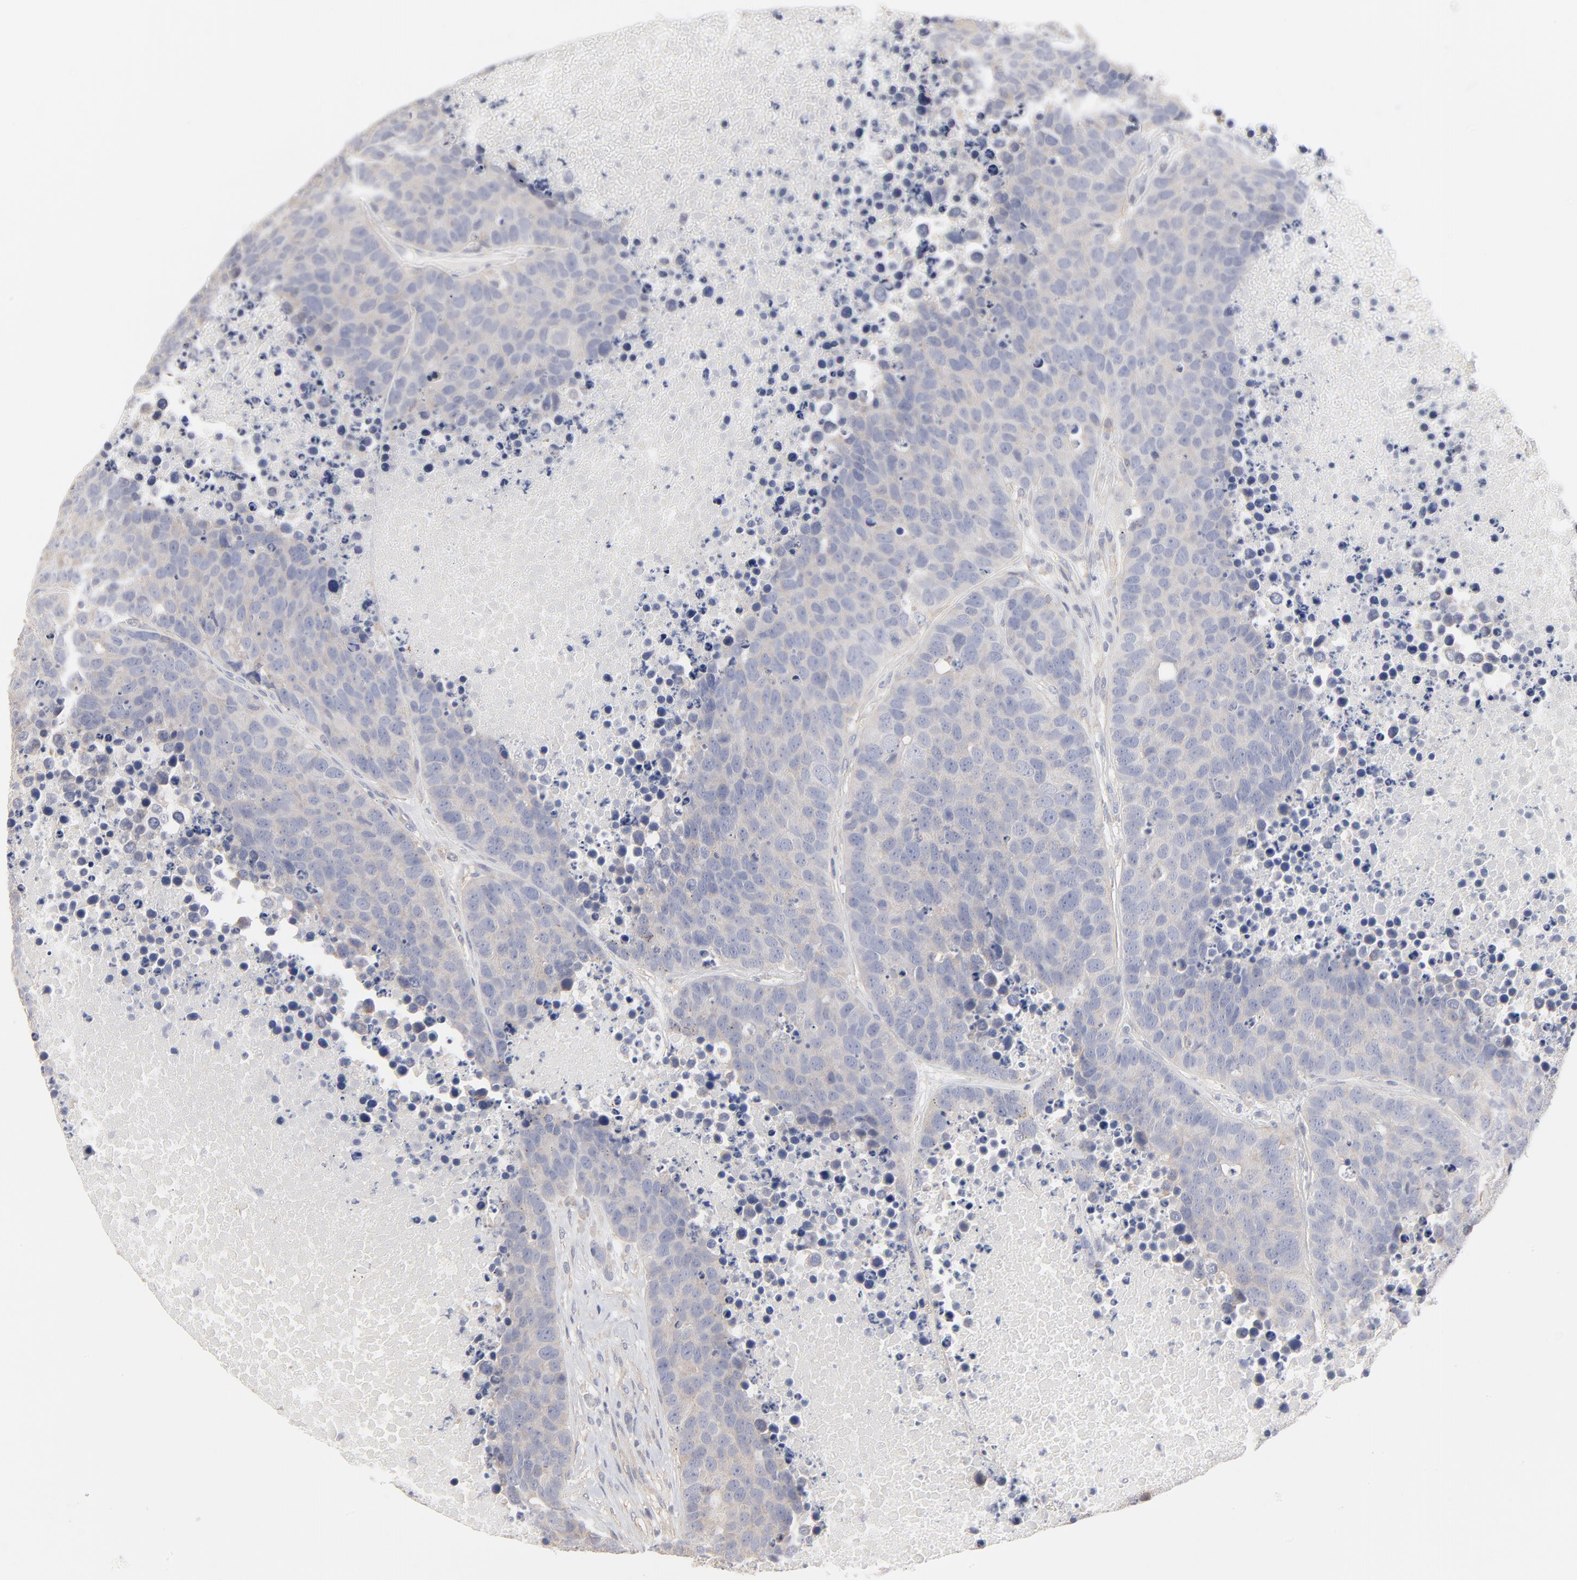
{"staining": {"intensity": "weak", "quantity": "25%-75%", "location": "cytoplasmic/membranous"}, "tissue": "carcinoid", "cell_type": "Tumor cells", "image_type": "cancer", "snomed": [{"axis": "morphology", "description": "Carcinoid, malignant, NOS"}, {"axis": "topography", "description": "Lung"}], "caption": "The image shows a brown stain indicating the presence of a protein in the cytoplasmic/membranous of tumor cells in carcinoid.", "gene": "SLC16A1", "patient": {"sex": "male", "age": 60}}